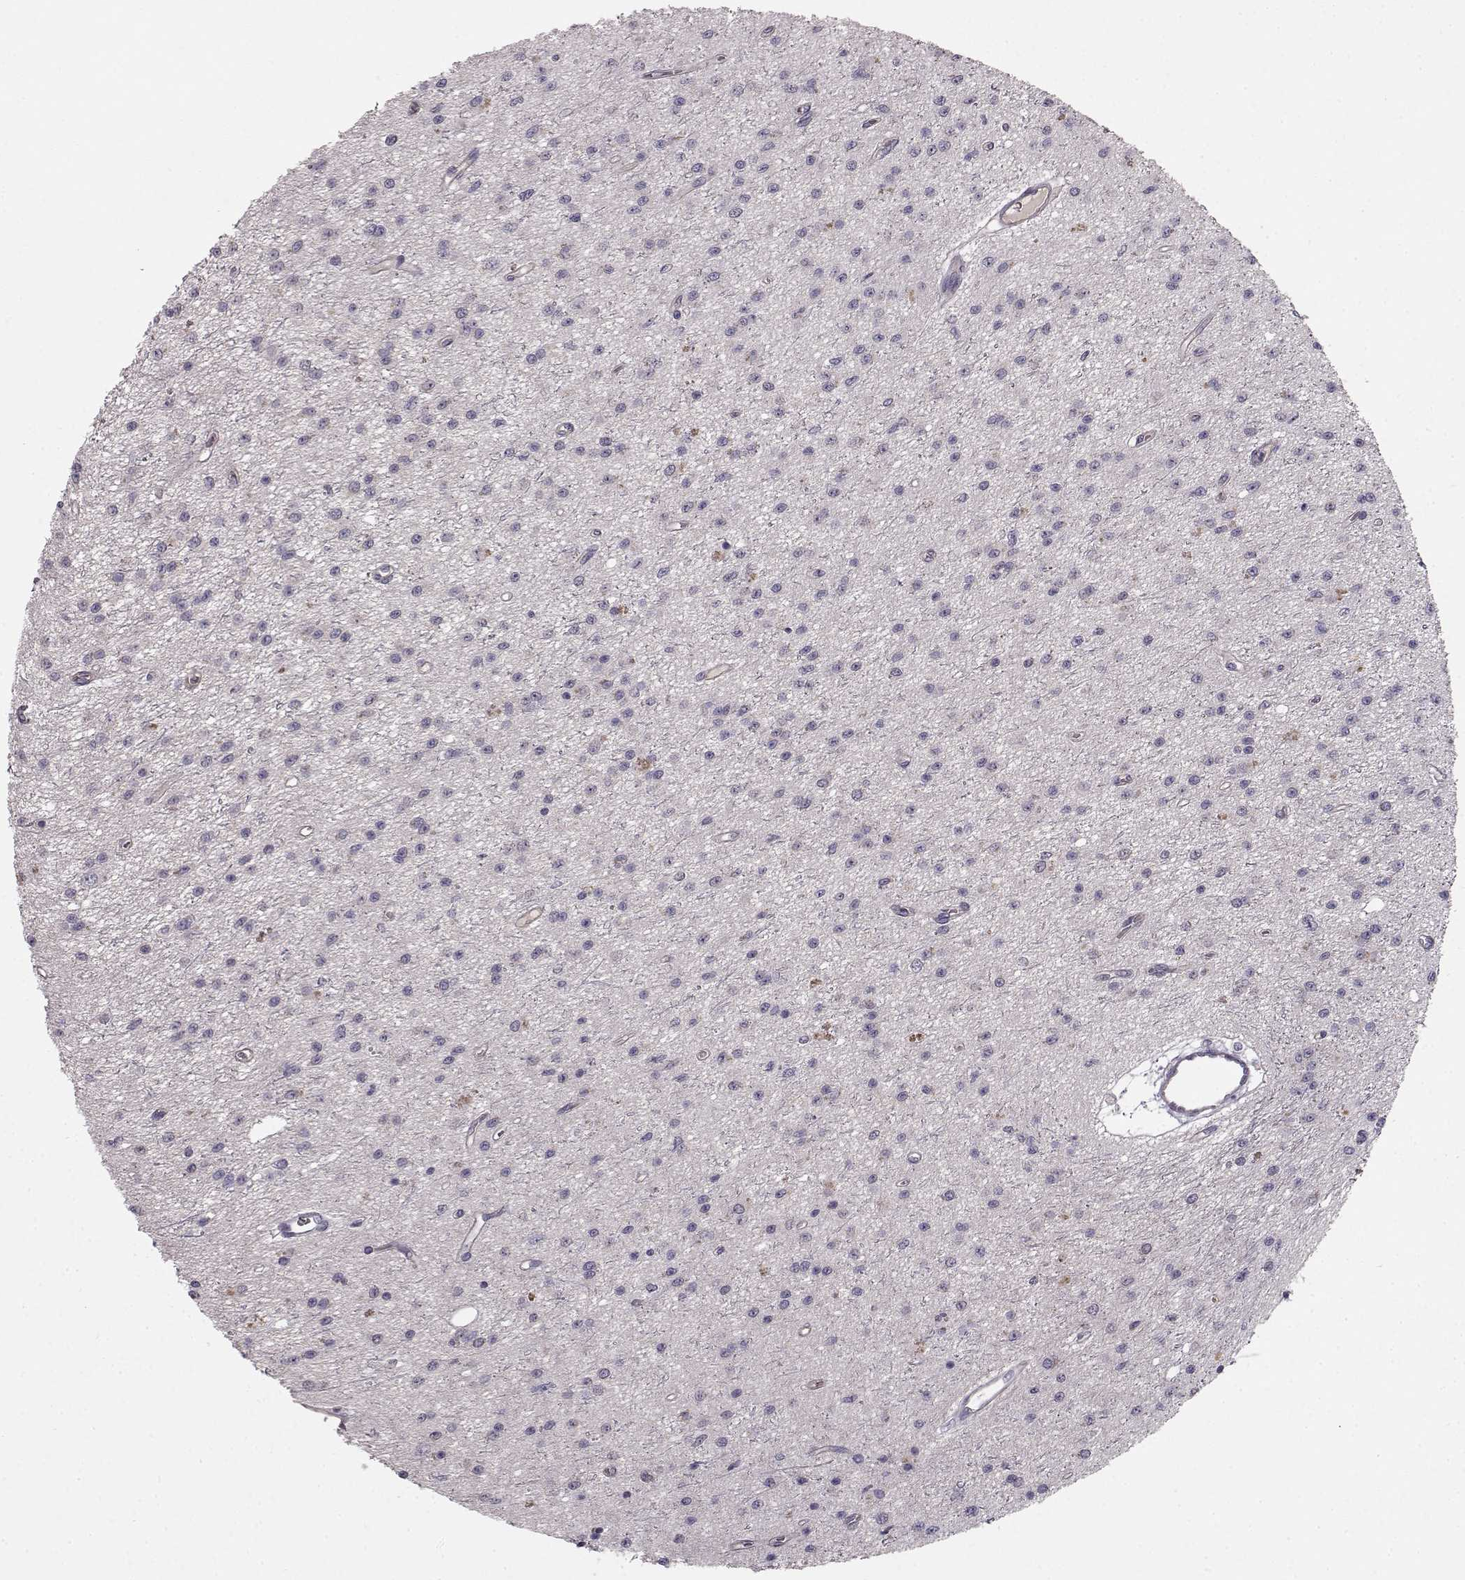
{"staining": {"intensity": "negative", "quantity": "none", "location": "none"}, "tissue": "glioma", "cell_type": "Tumor cells", "image_type": "cancer", "snomed": [{"axis": "morphology", "description": "Glioma, malignant, Low grade"}, {"axis": "topography", "description": "Brain"}], "caption": "Malignant low-grade glioma was stained to show a protein in brown. There is no significant expression in tumor cells. The staining is performed using DAB (3,3'-diaminobenzidine) brown chromogen with nuclei counter-stained in using hematoxylin.", "gene": "CCNF", "patient": {"sex": "female", "age": 45}}